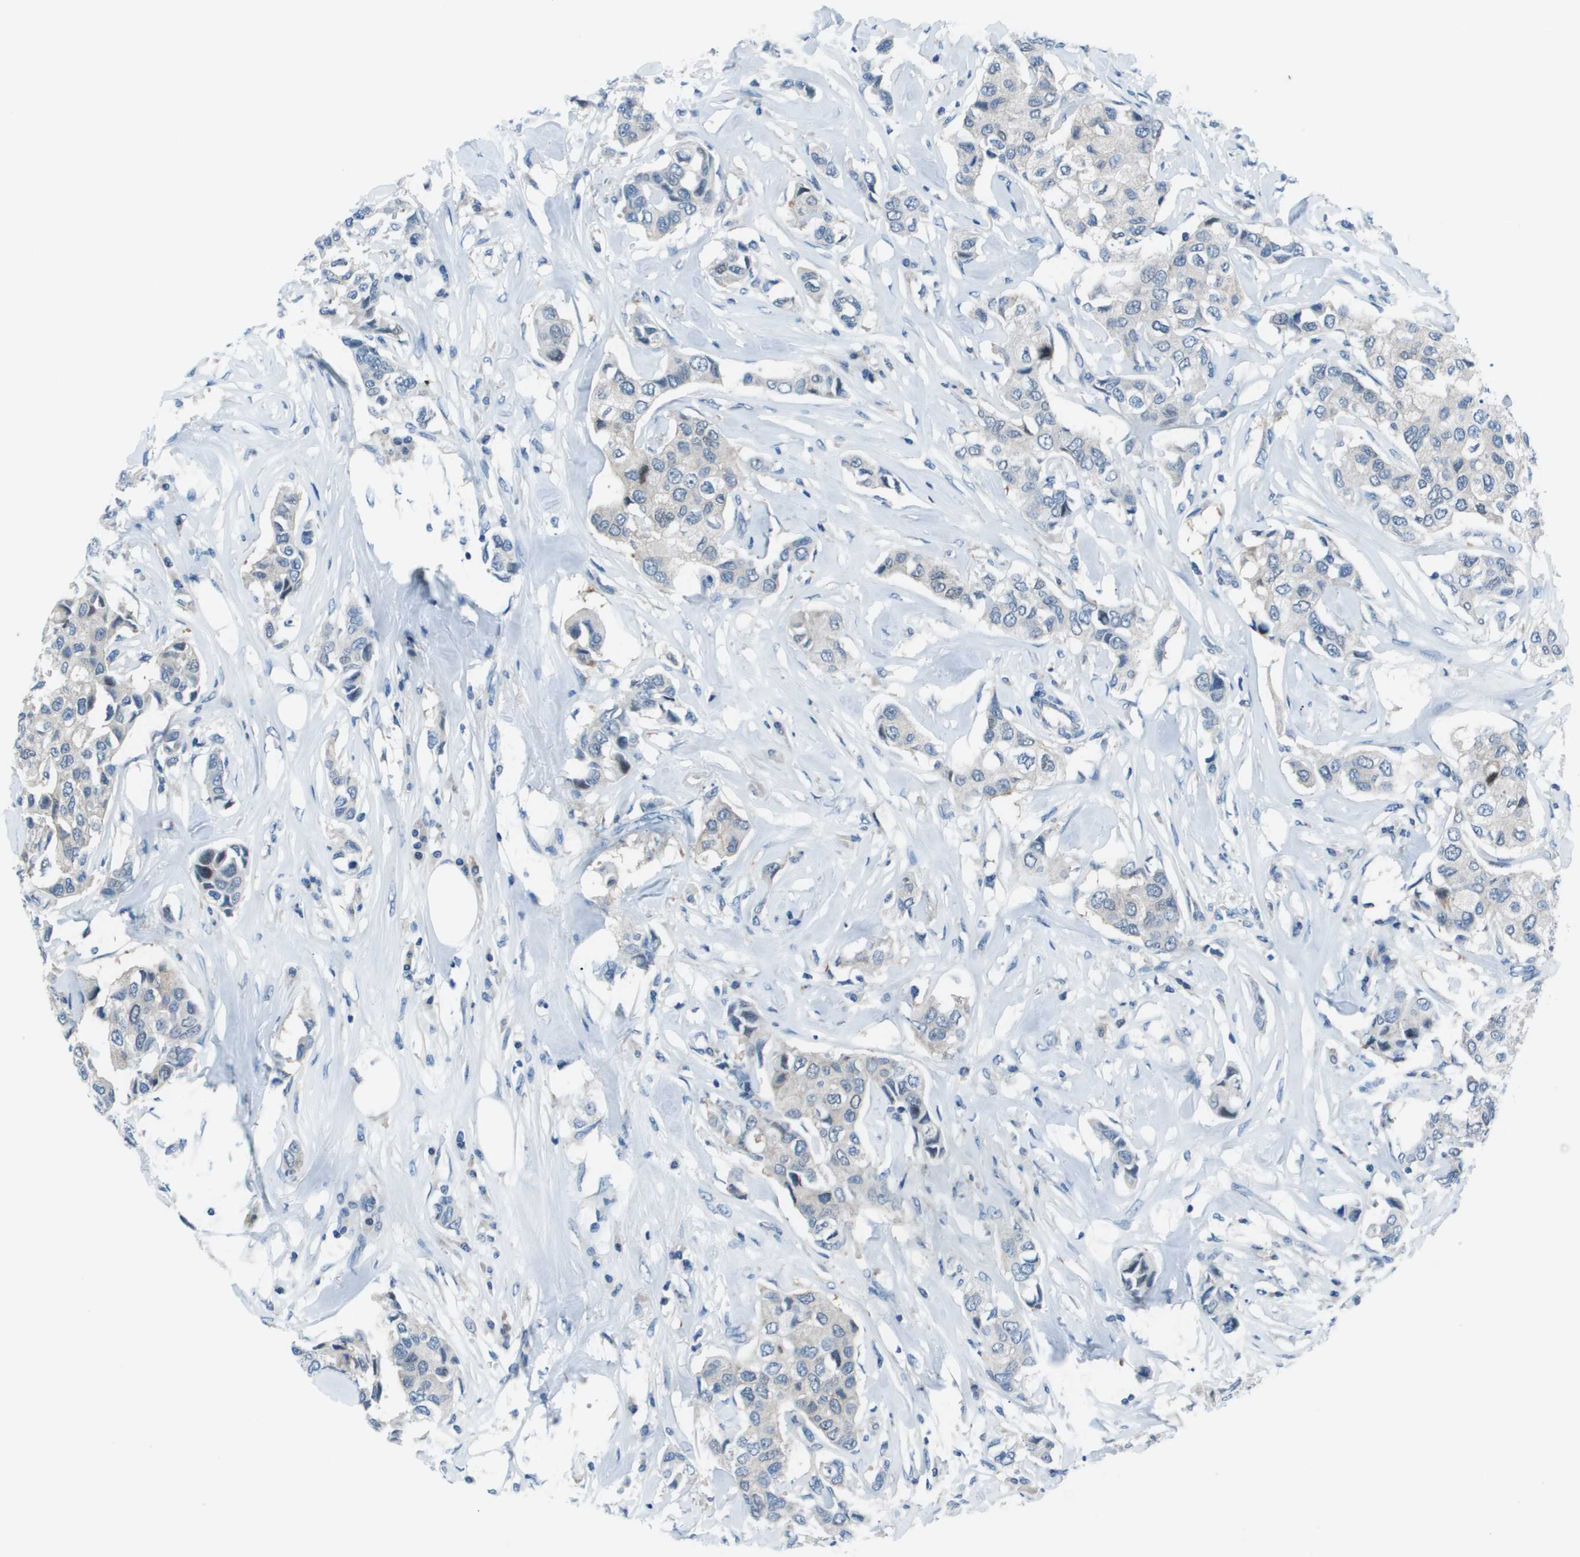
{"staining": {"intensity": "negative", "quantity": "none", "location": "none"}, "tissue": "breast cancer", "cell_type": "Tumor cells", "image_type": "cancer", "snomed": [{"axis": "morphology", "description": "Duct carcinoma"}, {"axis": "topography", "description": "Breast"}], "caption": "Immunohistochemistry (IHC) photomicrograph of intraductal carcinoma (breast) stained for a protein (brown), which reveals no positivity in tumor cells.", "gene": "STIP1", "patient": {"sex": "female", "age": 80}}